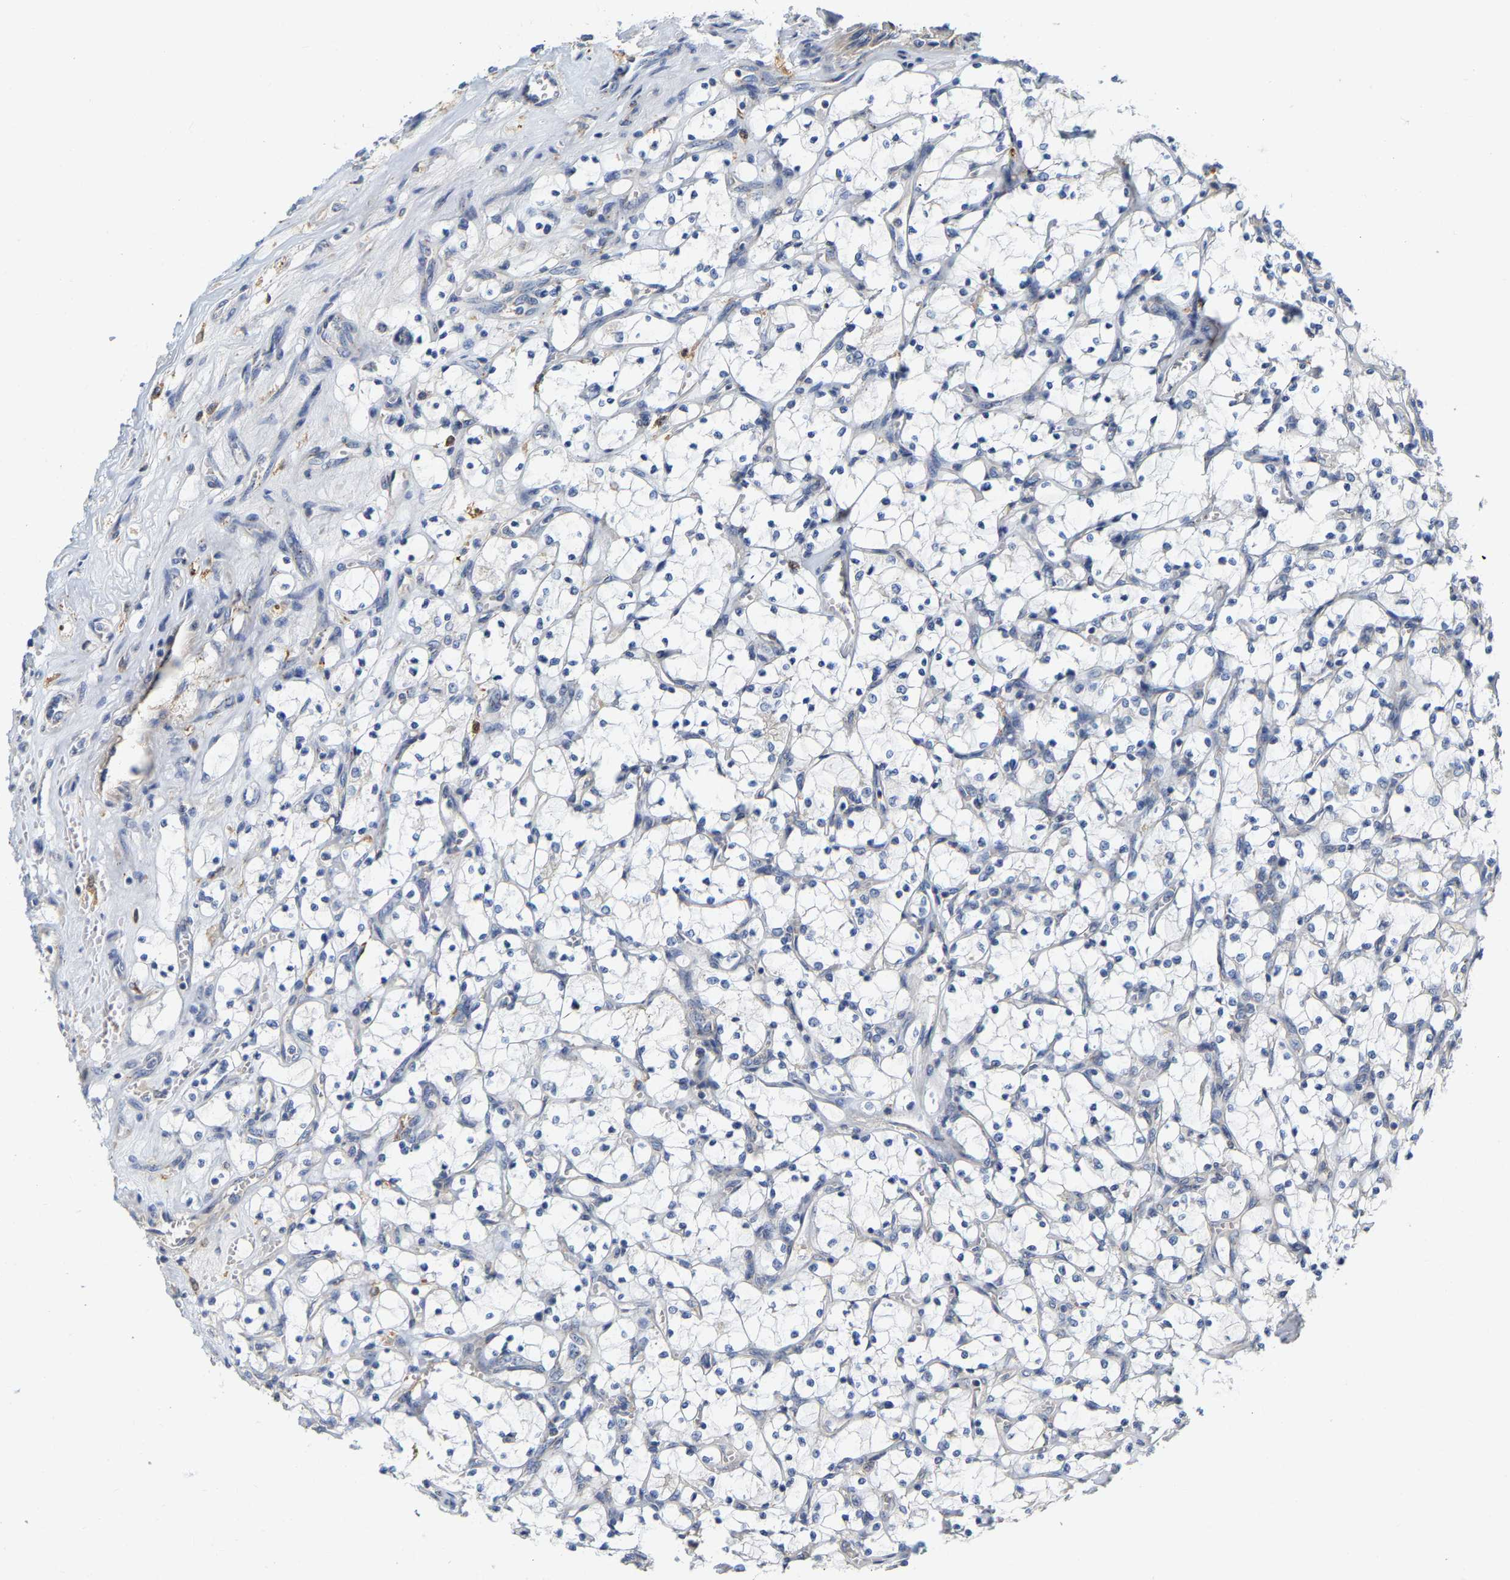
{"staining": {"intensity": "negative", "quantity": "none", "location": "none"}, "tissue": "renal cancer", "cell_type": "Tumor cells", "image_type": "cancer", "snomed": [{"axis": "morphology", "description": "Adenocarcinoma, NOS"}, {"axis": "topography", "description": "Kidney"}], "caption": "Tumor cells are negative for brown protein staining in renal adenocarcinoma.", "gene": "PCNT", "patient": {"sex": "female", "age": 69}}